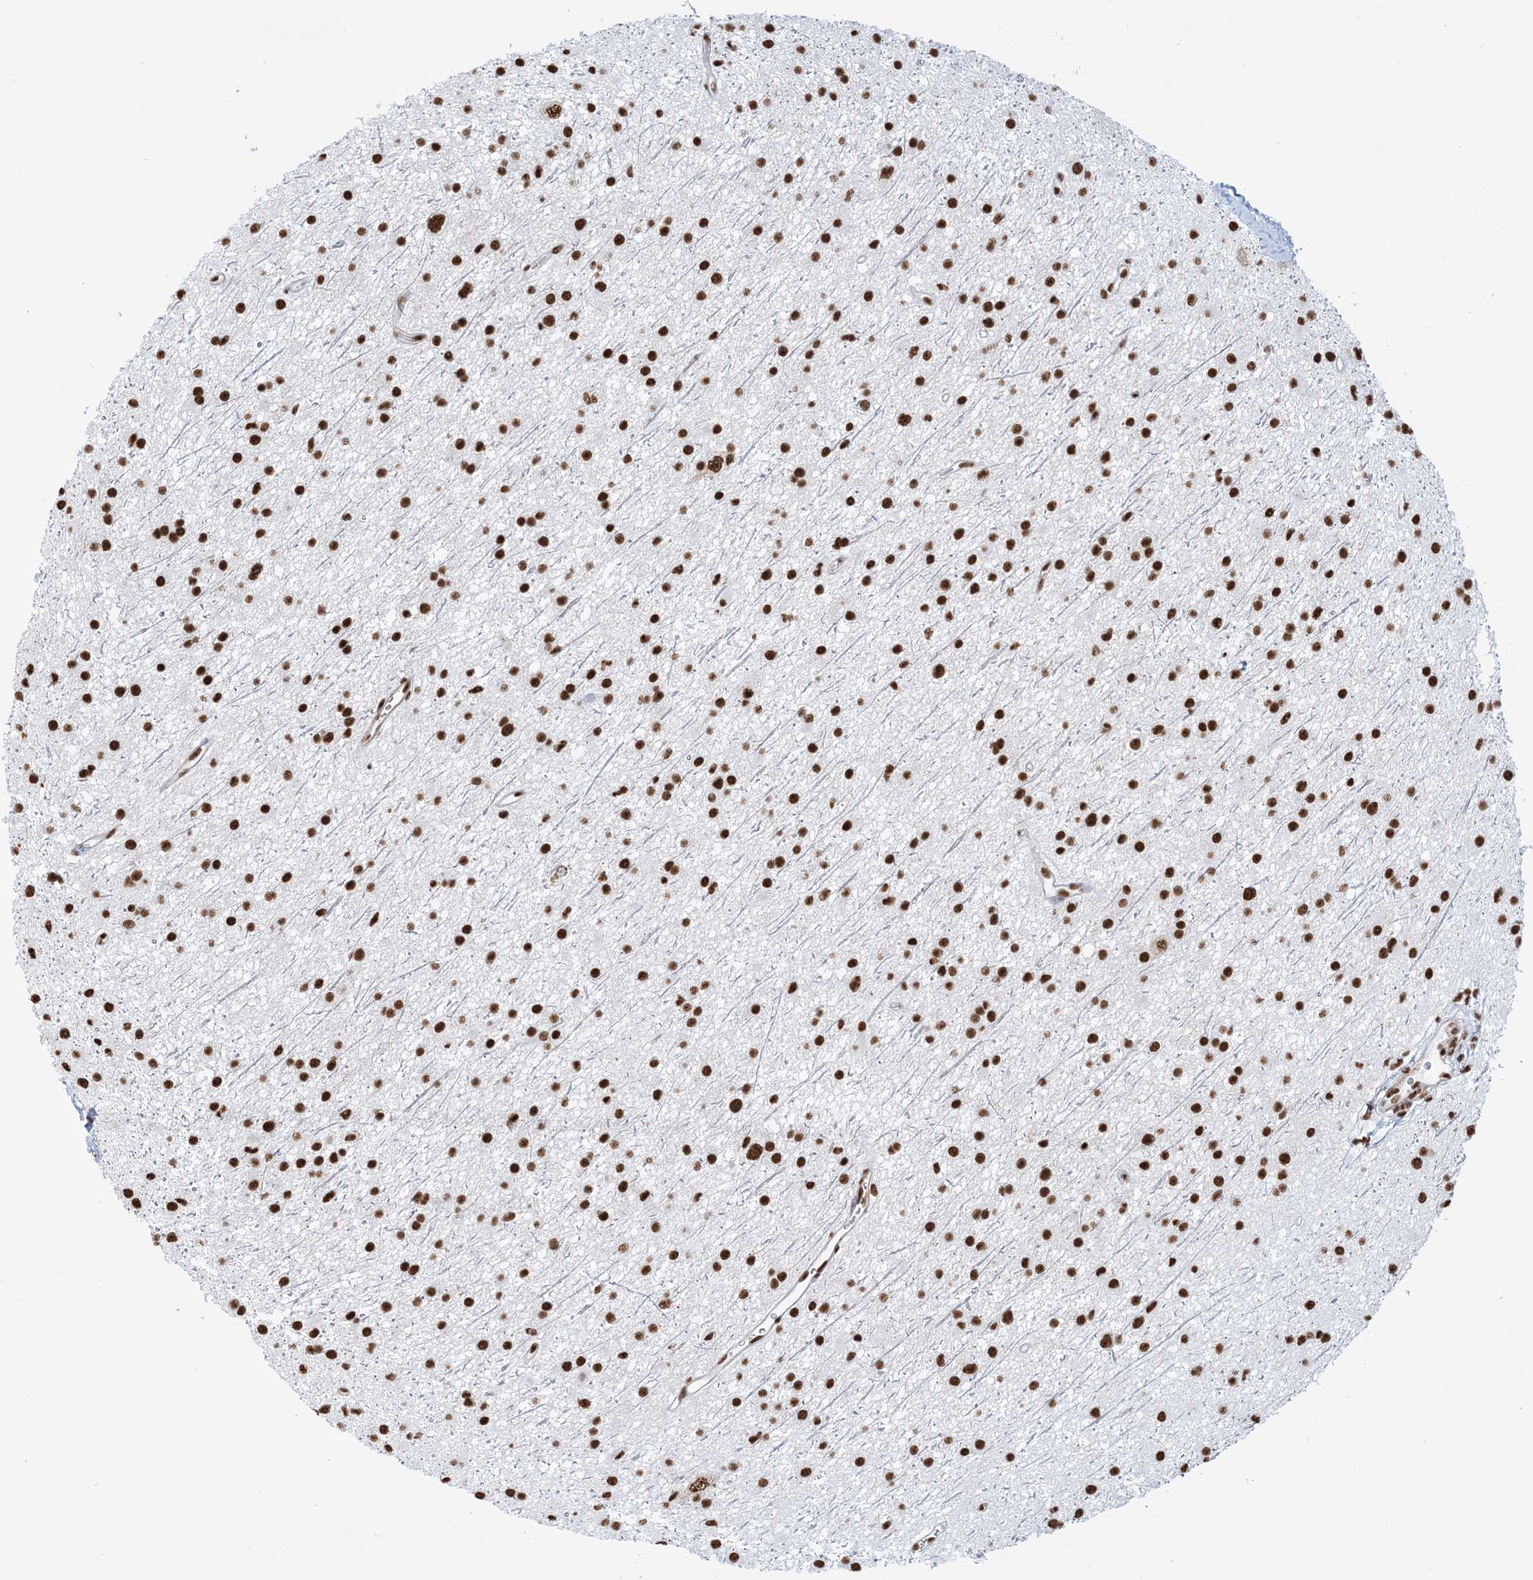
{"staining": {"intensity": "strong", "quantity": ">75%", "location": "nuclear"}, "tissue": "glioma", "cell_type": "Tumor cells", "image_type": "cancer", "snomed": [{"axis": "morphology", "description": "Glioma, malignant, Low grade"}, {"axis": "topography", "description": "Cerebral cortex"}], "caption": "Protein analysis of glioma tissue shows strong nuclear staining in about >75% of tumor cells.", "gene": "ZNF792", "patient": {"sex": "female", "age": 39}}